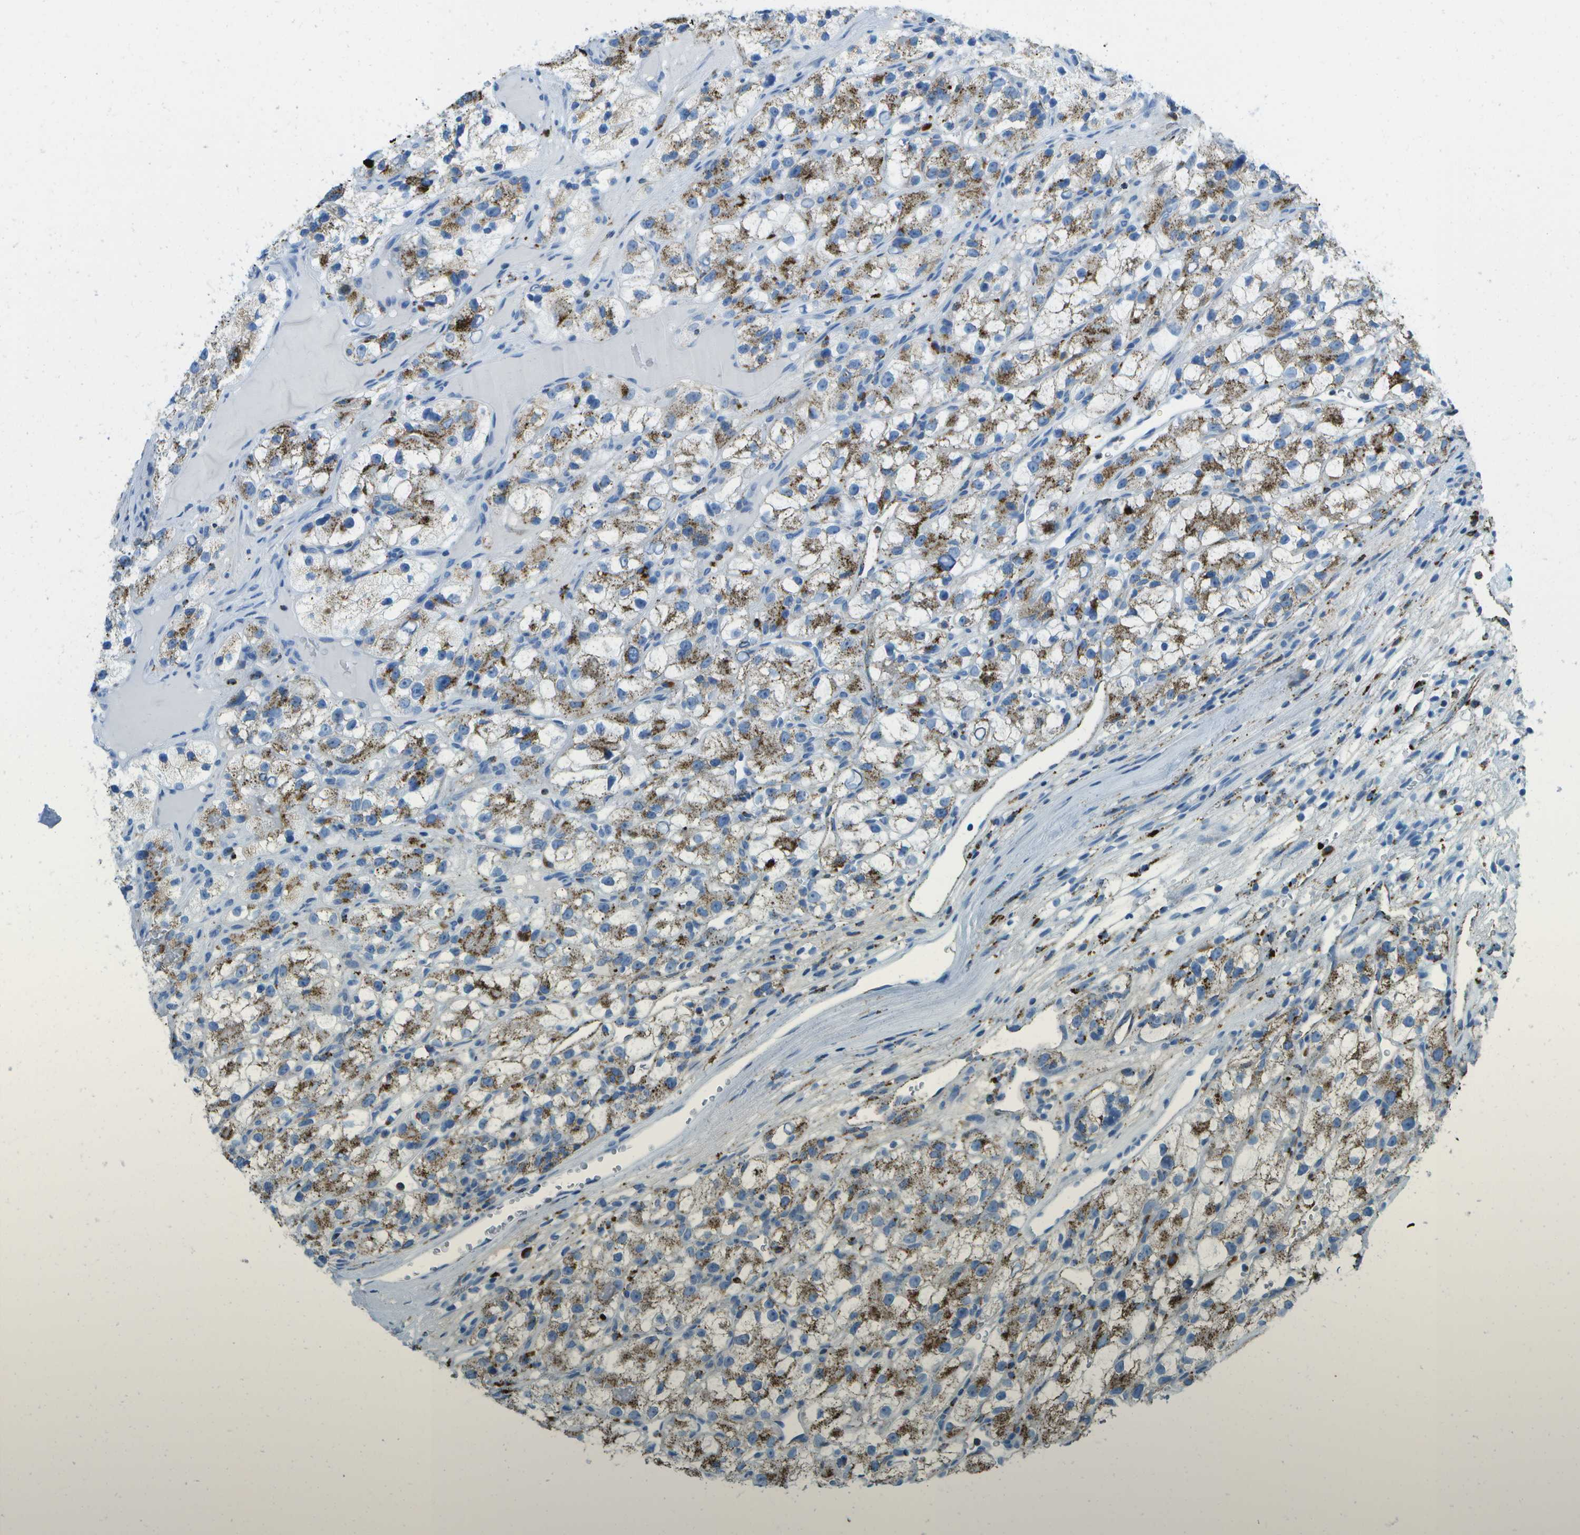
{"staining": {"intensity": "moderate", "quantity": ">75%", "location": "cytoplasmic/membranous"}, "tissue": "renal cancer", "cell_type": "Tumor cells", "image_type": "cancer", "snomed": [{"axis": "morphology", "description": "Adenocarcinoma, NOS"}, {"axis": "topography", "description": "Kidney"}], "caption": "Protein staining by IHC reveals moderate cytoplasmic/membranous staining in approximately >75% of tumor cells in adenocarcinoma (renal).", "gene": "PRCP", "patient": {"sex": "female", "age": 57}}